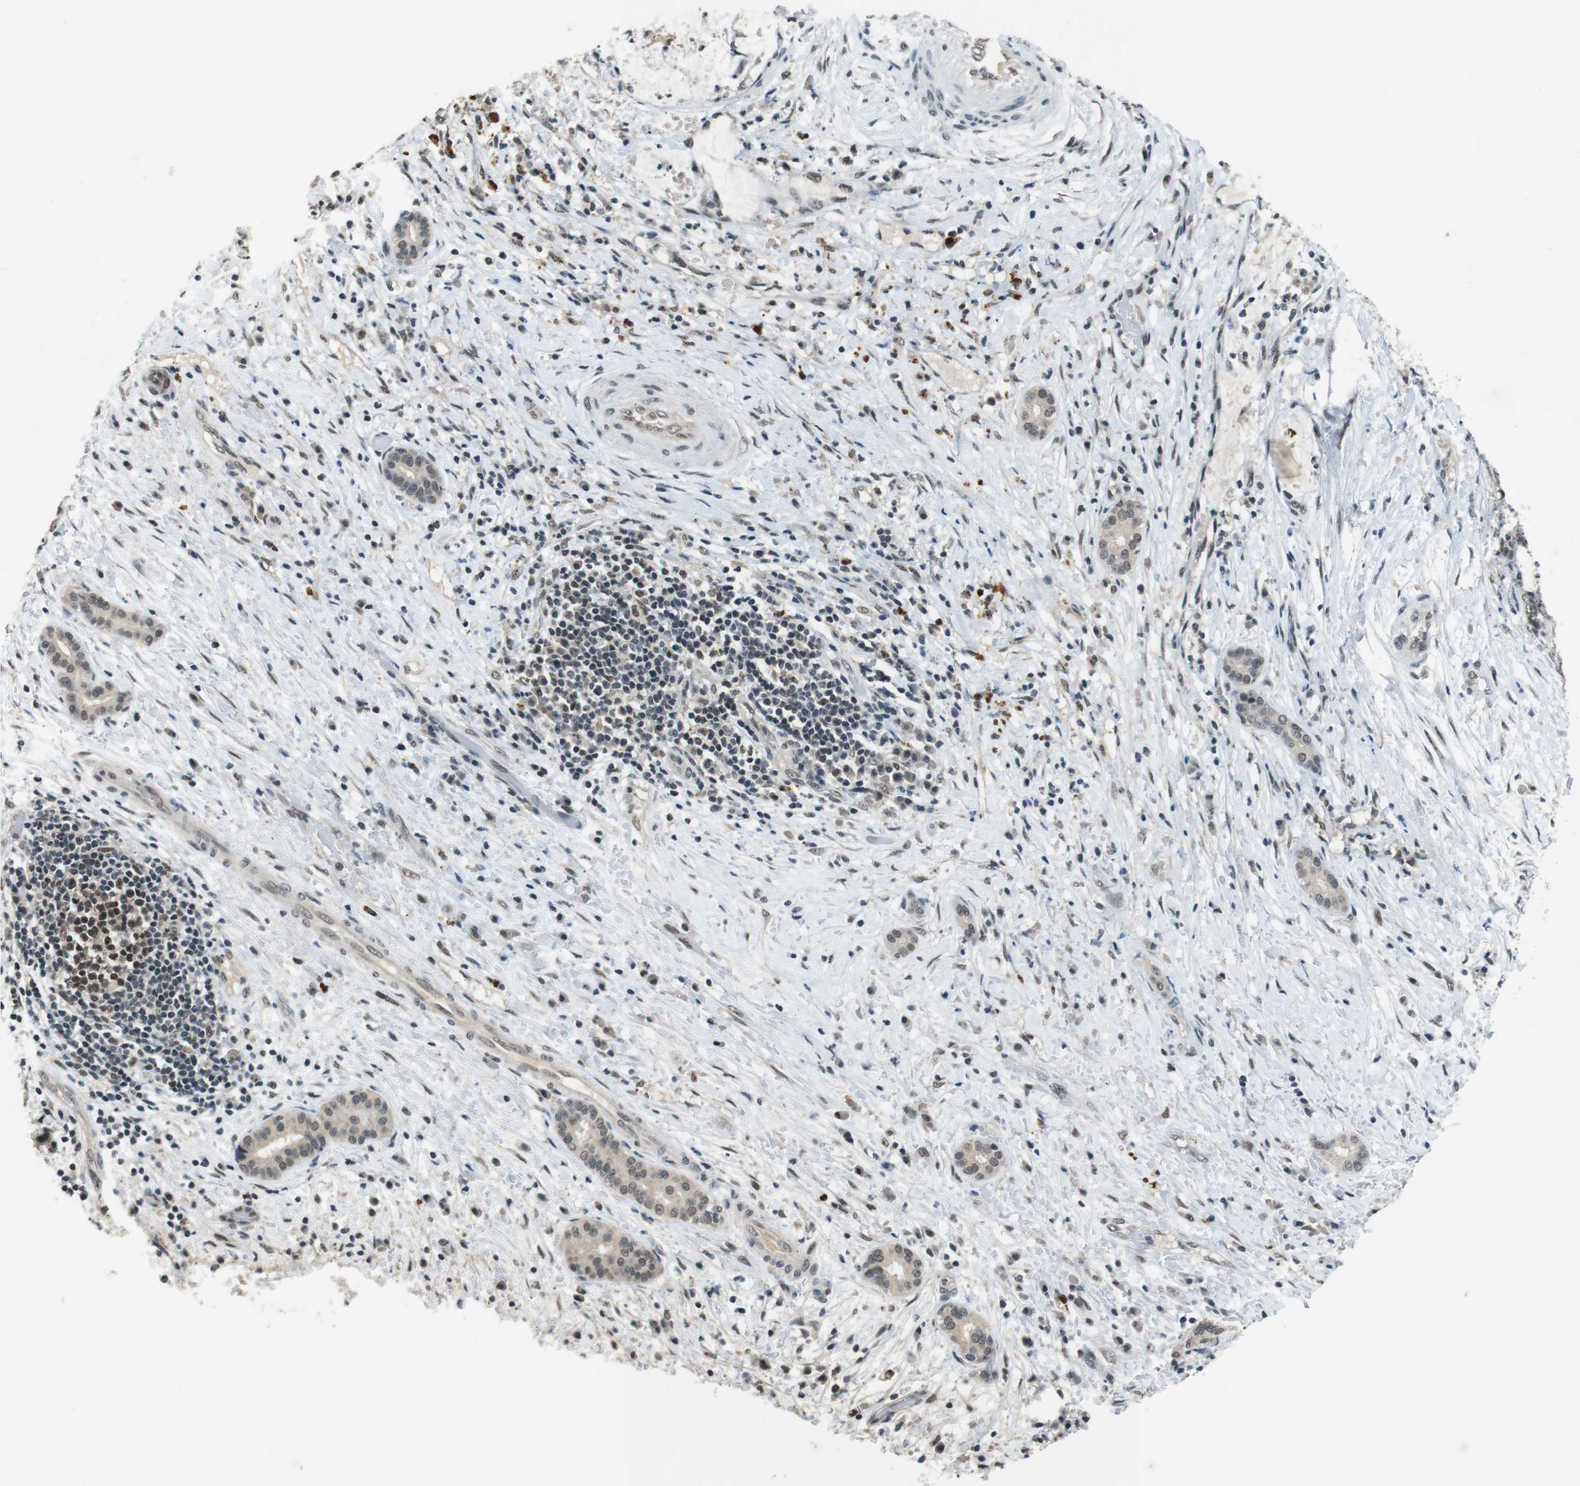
{"staining": {"intensity": "weak", "quantity": ">75%", "location": "nuclear"}, "tissue": "liver cancer", "cell_type": "Tumor cells", "image_type": "cancer", "snomed": [{"axis": "morphology", "description": "Cholangiocarcinoma"}, {"axis": "topography", "description": "Liver"}], "caption": "Immunohistochemistry (DAB) staining of cholangiocarcinoma (liver) displays weak nuclear protein expression in about >75% of tumor cells.", "gene": "USP7", "patient": {"sex": "female", "age": 73}}